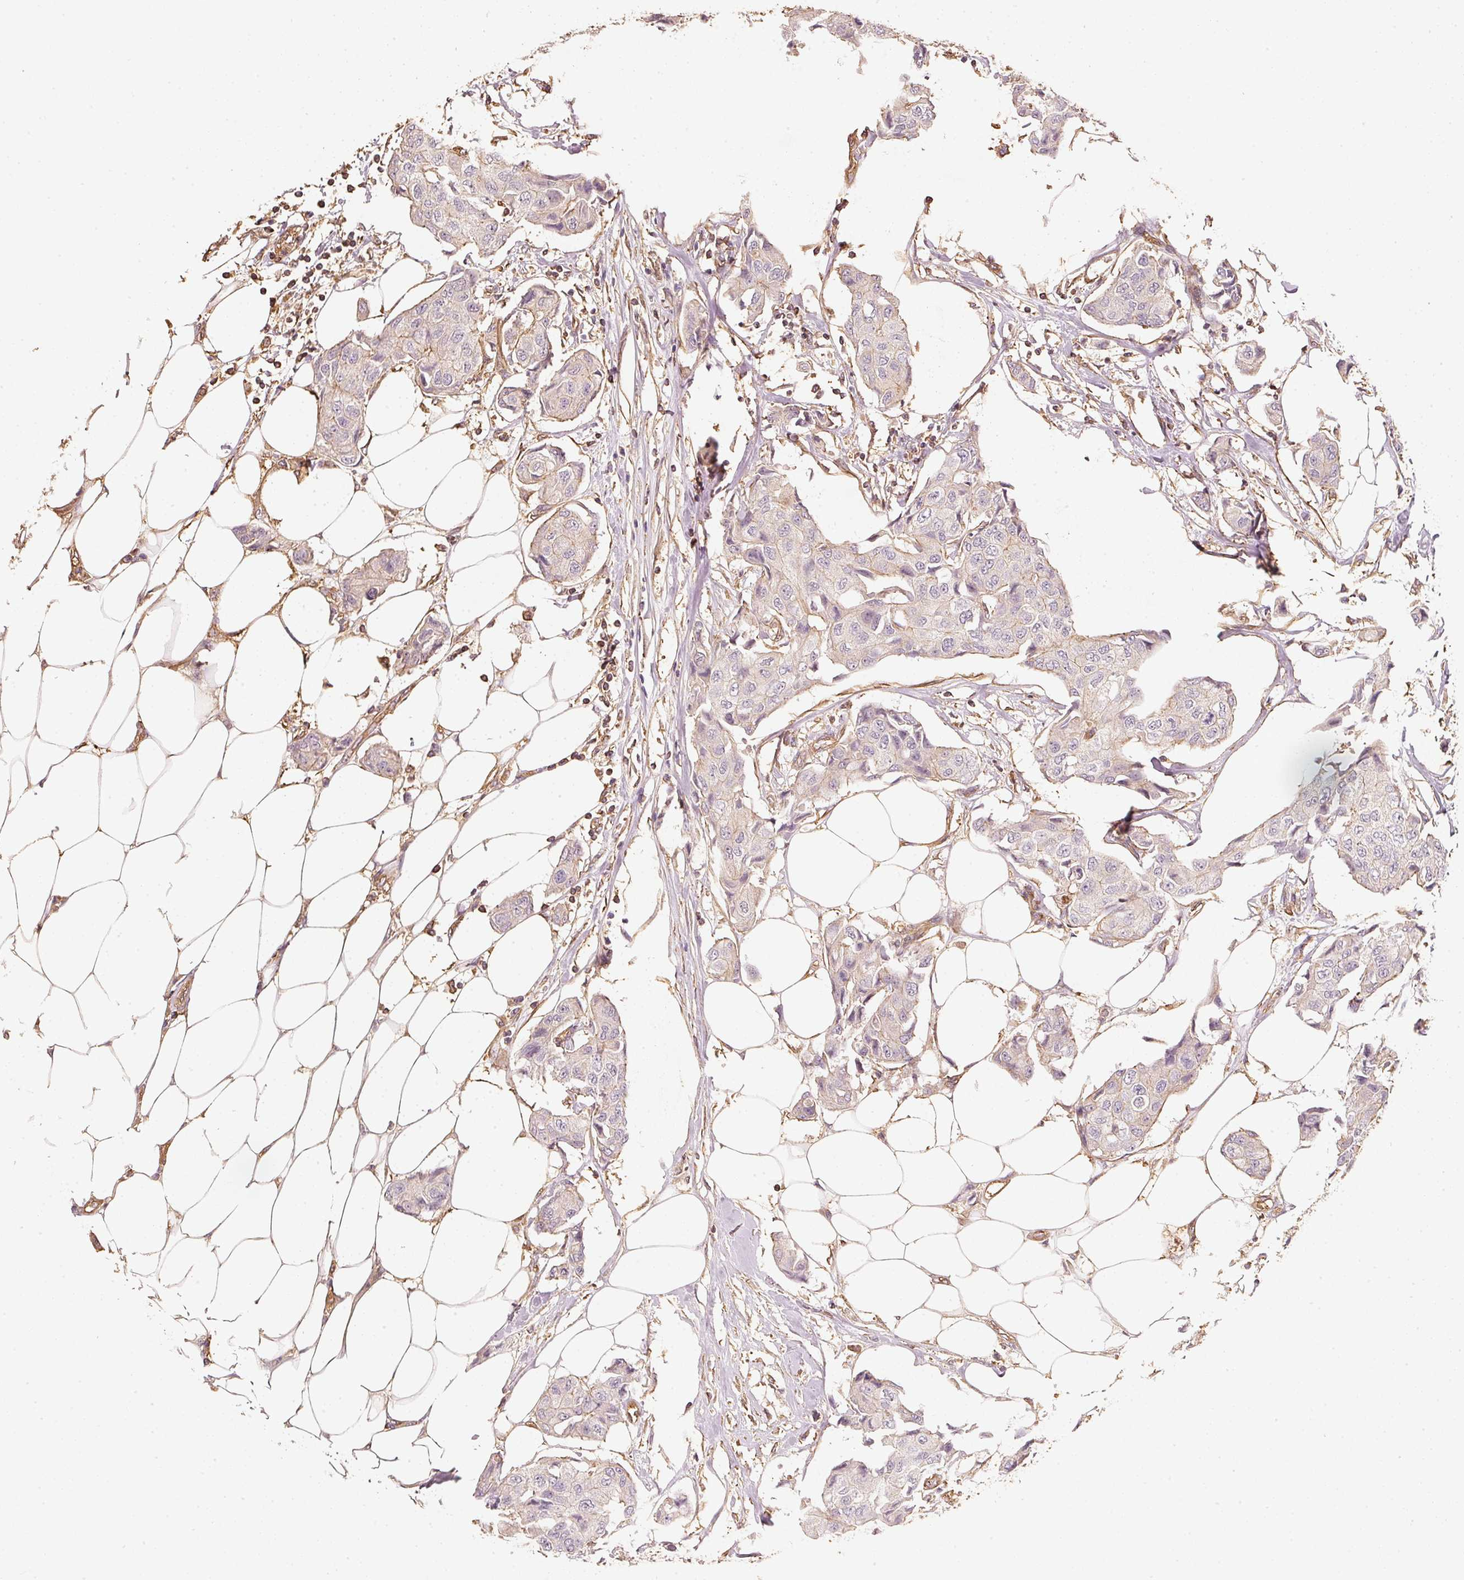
{"staining": {"intensity": "weak", "quantity": "<25%", "location": "cytoplasmic/membranous"}, "tissue": "breast cancer", "cell_type": "Tumor cells", "image_type": "cancer", "snomed": [{"axis": "morphology", "description": "Duct carcinoma"}, {"axis": "topography", "description": "Breast"}, {"axis": "topography", "description": "Lymph node"}], "caption": "This is an immunohistochemistry (IHC) micrograph of human infiltrating ductal carcinoma (breast). There is no positivity in tumor cells.", "gene": "CEP95", "patient": {"sex": "female", "age": 80}}